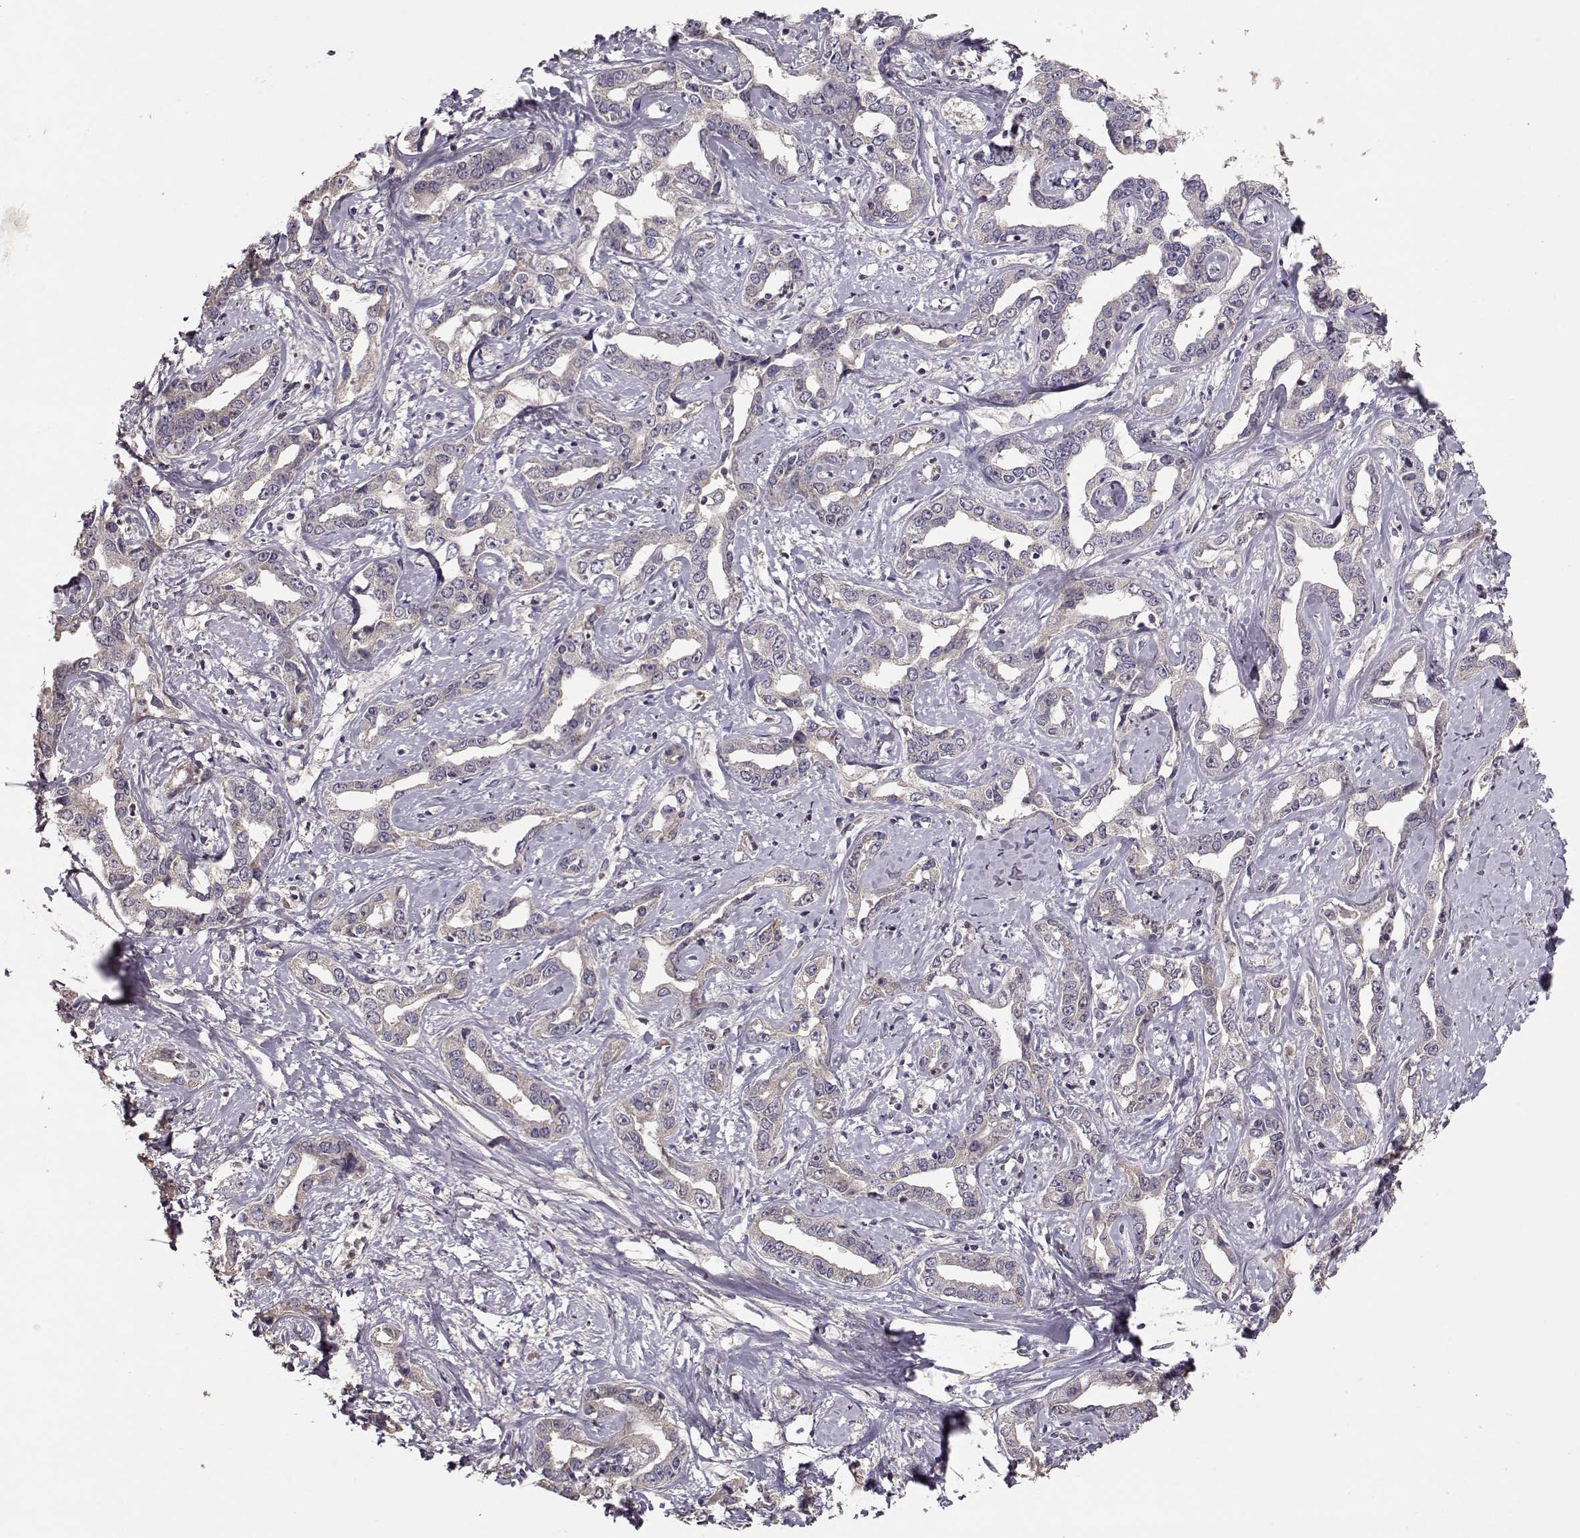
{"staining": {"intensity": "negative", "quantity": "none", "location": "none"}, "tissue": "liver cancer", "cell_type": "Tumor cells", "image_type": "cancer", "snomed": [{"axis": "morphology", "description": "Cholangiocarcinoma"}, {"axis": "topography", "description": "Liver"}], "caption": "Protein analysis of liver cholangiocarcinoma exhibits no significant expression in tumor cells.", "gene": "PMCH", "patient": {"sex": "male", "age": 59}}